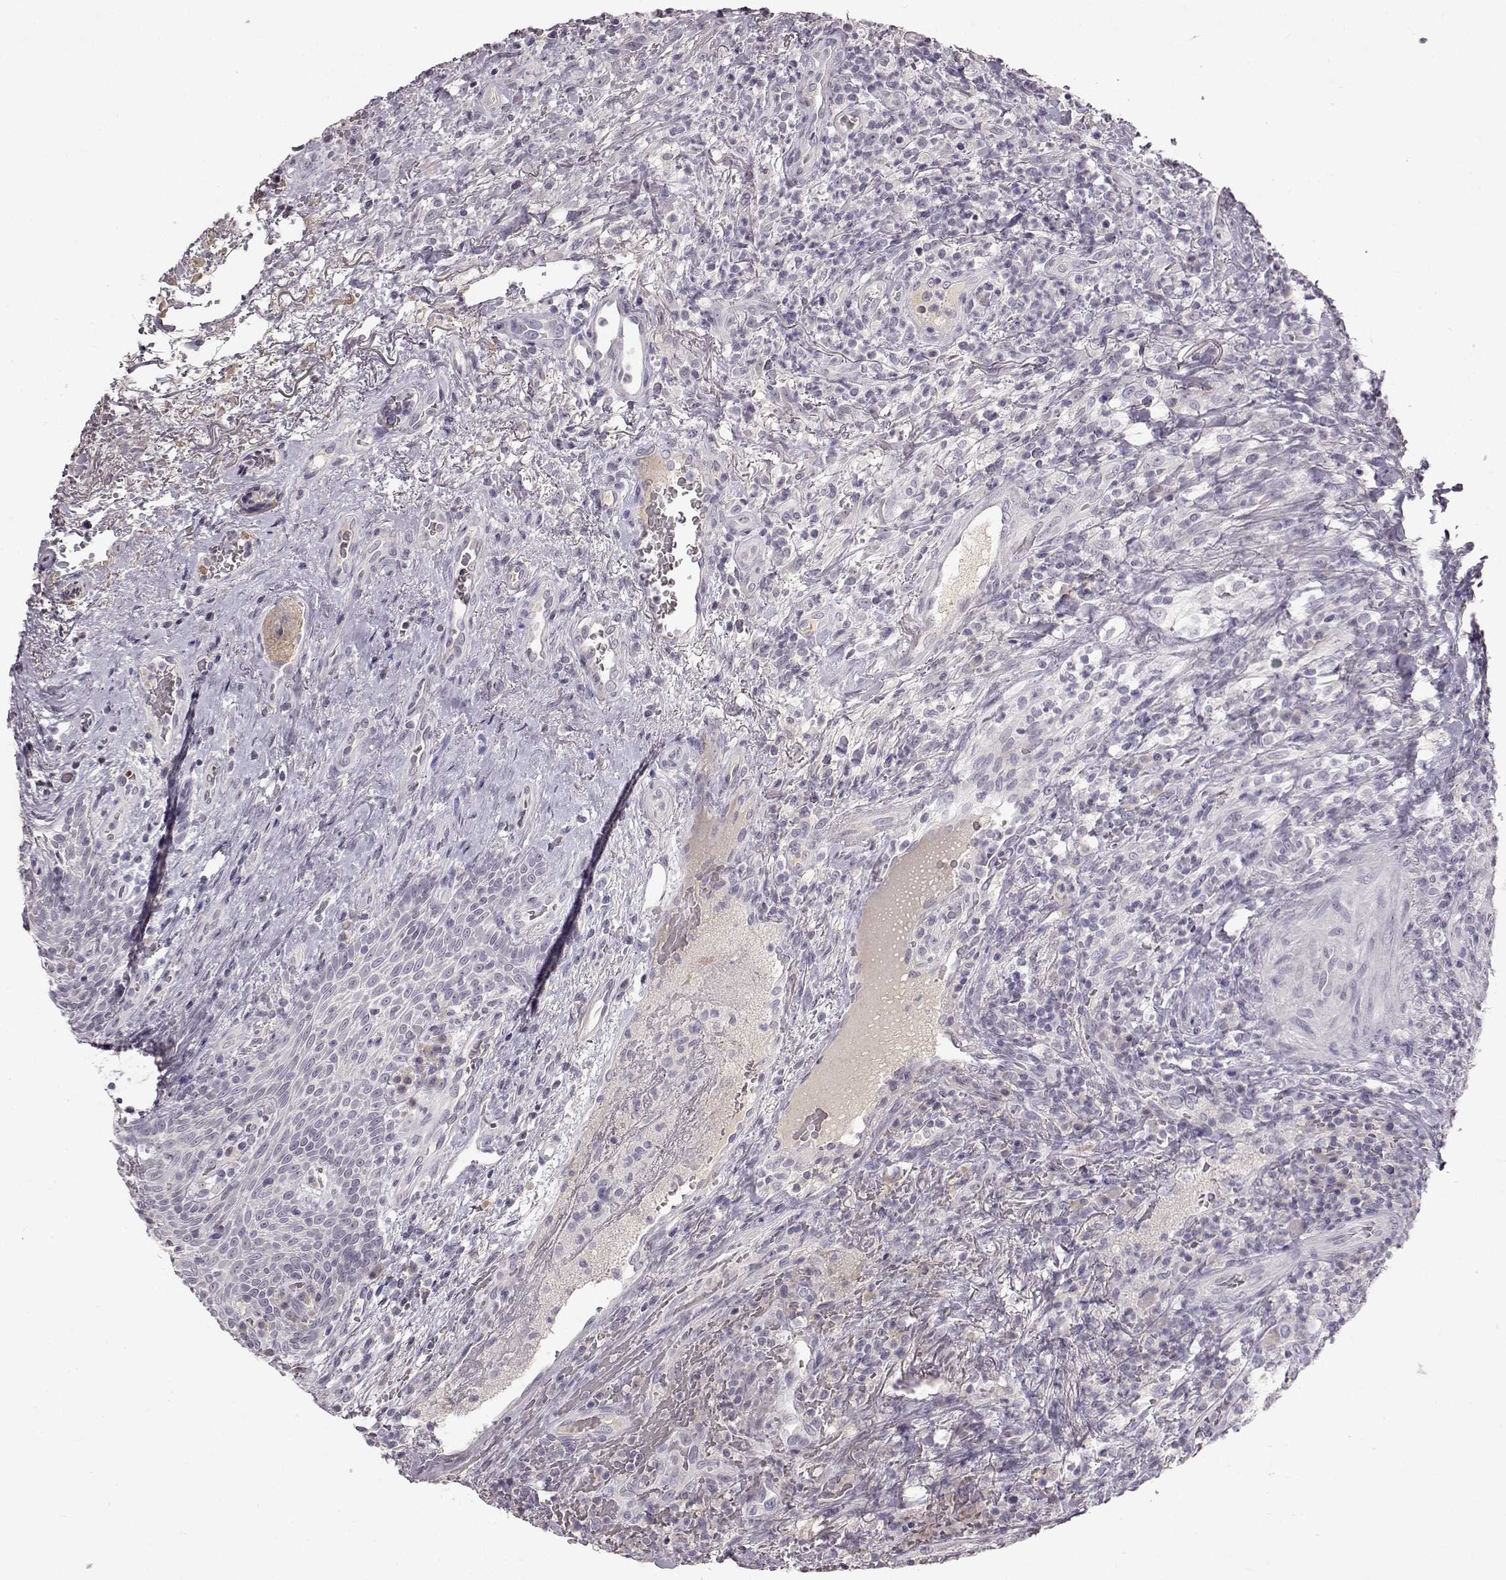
{"staining": {"intensity": "negative", "quantity": "none", "location": "none"}, "tissue": "head and neck cancer", "cell_type": "Tumor cells", "image_type": "cancer", "snomed": [{"axis": "morphology", "description": "Squamous cell carcinoma, NOS"}, {"axis": "topography", "description": "Head-Neck"}], "caption": "Immunohistochemistry image of neoplastic tissue: head and neck cancer (squamous cell carcinoma) stained with DAB (3,3'-diaminobenzidine) demonstrates no significant protein positivity in tumor cells.", "gene": "SPAG17", "patient": {"sex": "male", "age": 69}}